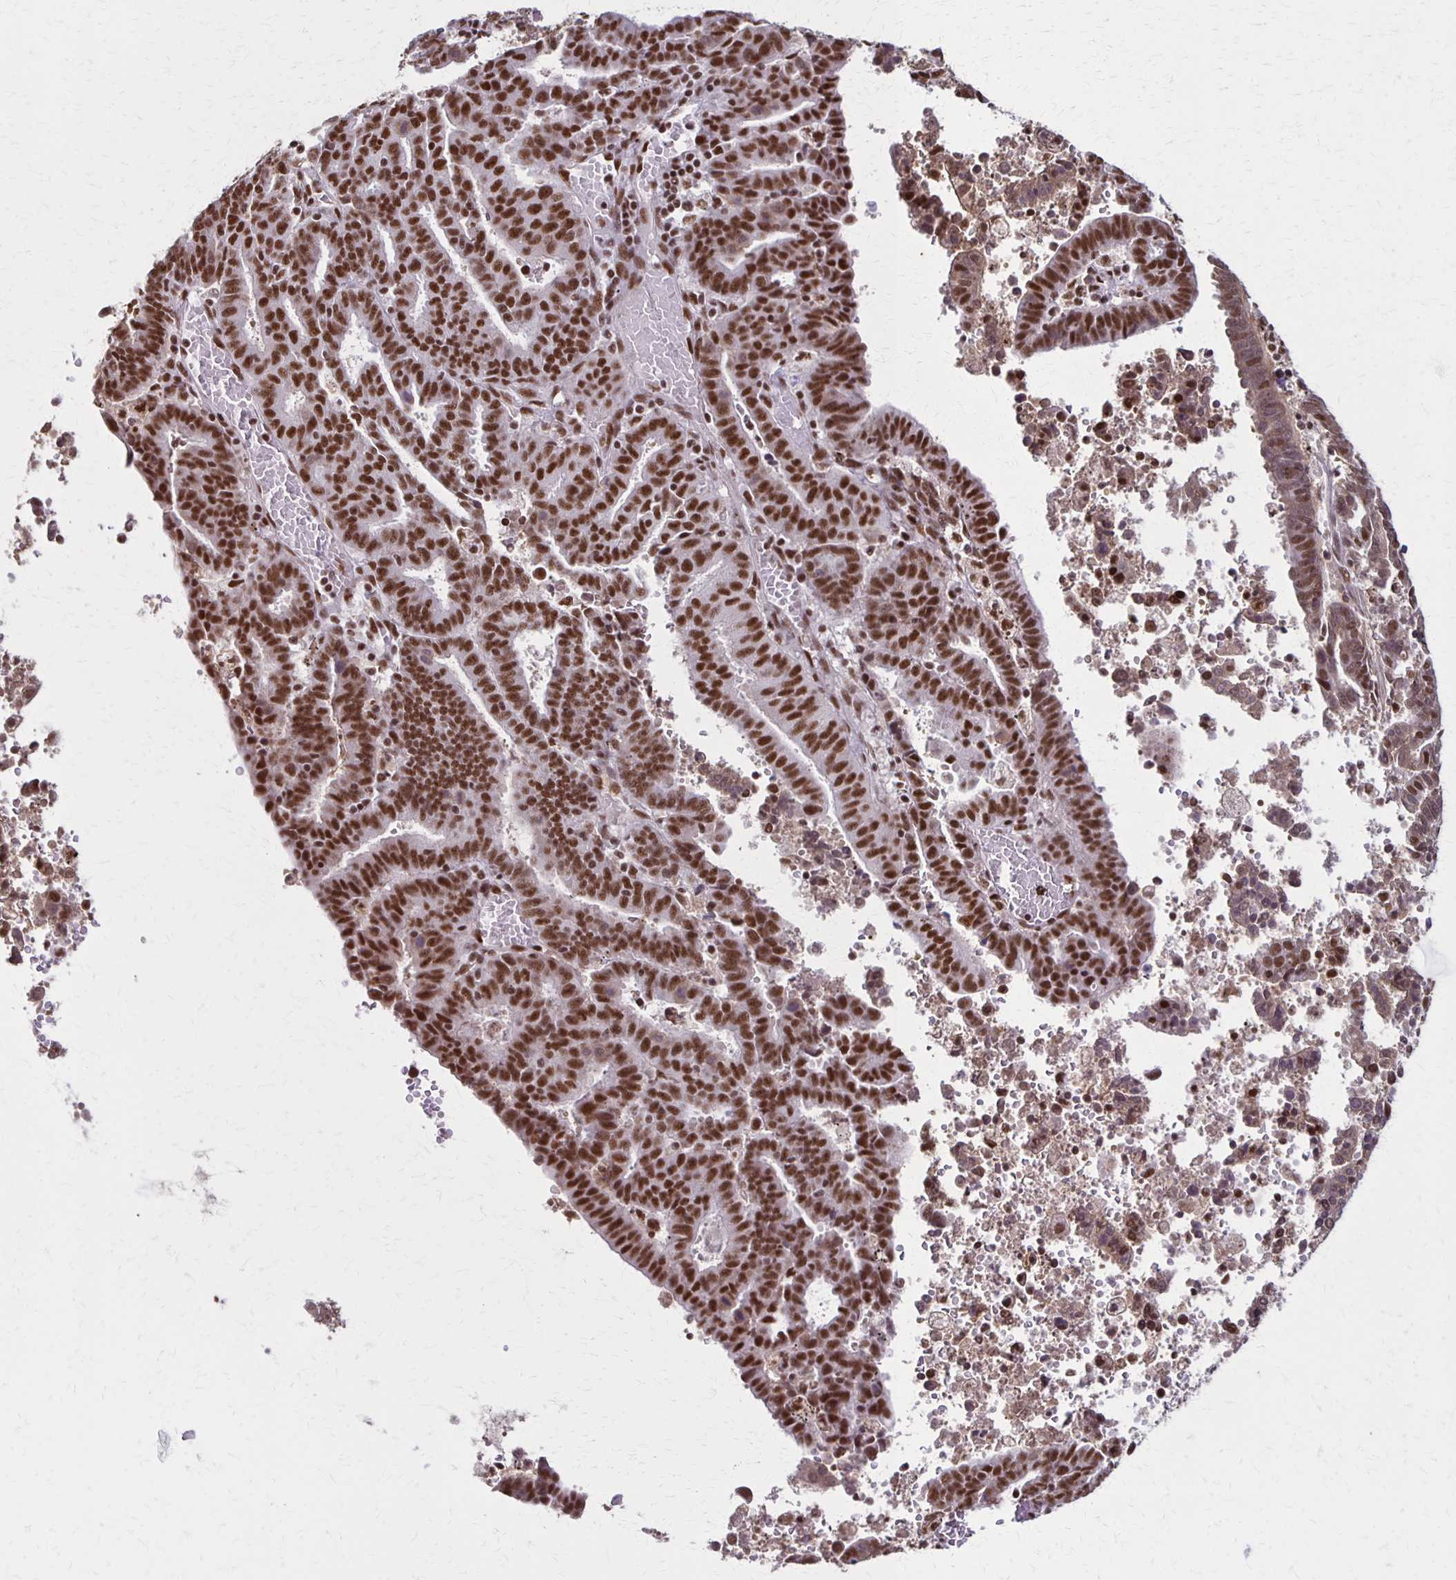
{"staining": {"intensity": "strong", "quantity": ">75%", "location": "nuclear"}, "tissue": "endometrial cancer", "cell_type": "Tumor cells", "image_type": "cancer", "snomed": [{"axis": "morphology", "description": "Adenocarcinoma, NOS"}, {"axis": "topography", "description": "Uterus"}], "caption": "This is an image of IHC staining of endometrial cancer, which shows strong positivity in the nuclear of tumor cells.", "gene": "XRCC6", "patient": {"sex": "female", "age": 83}}